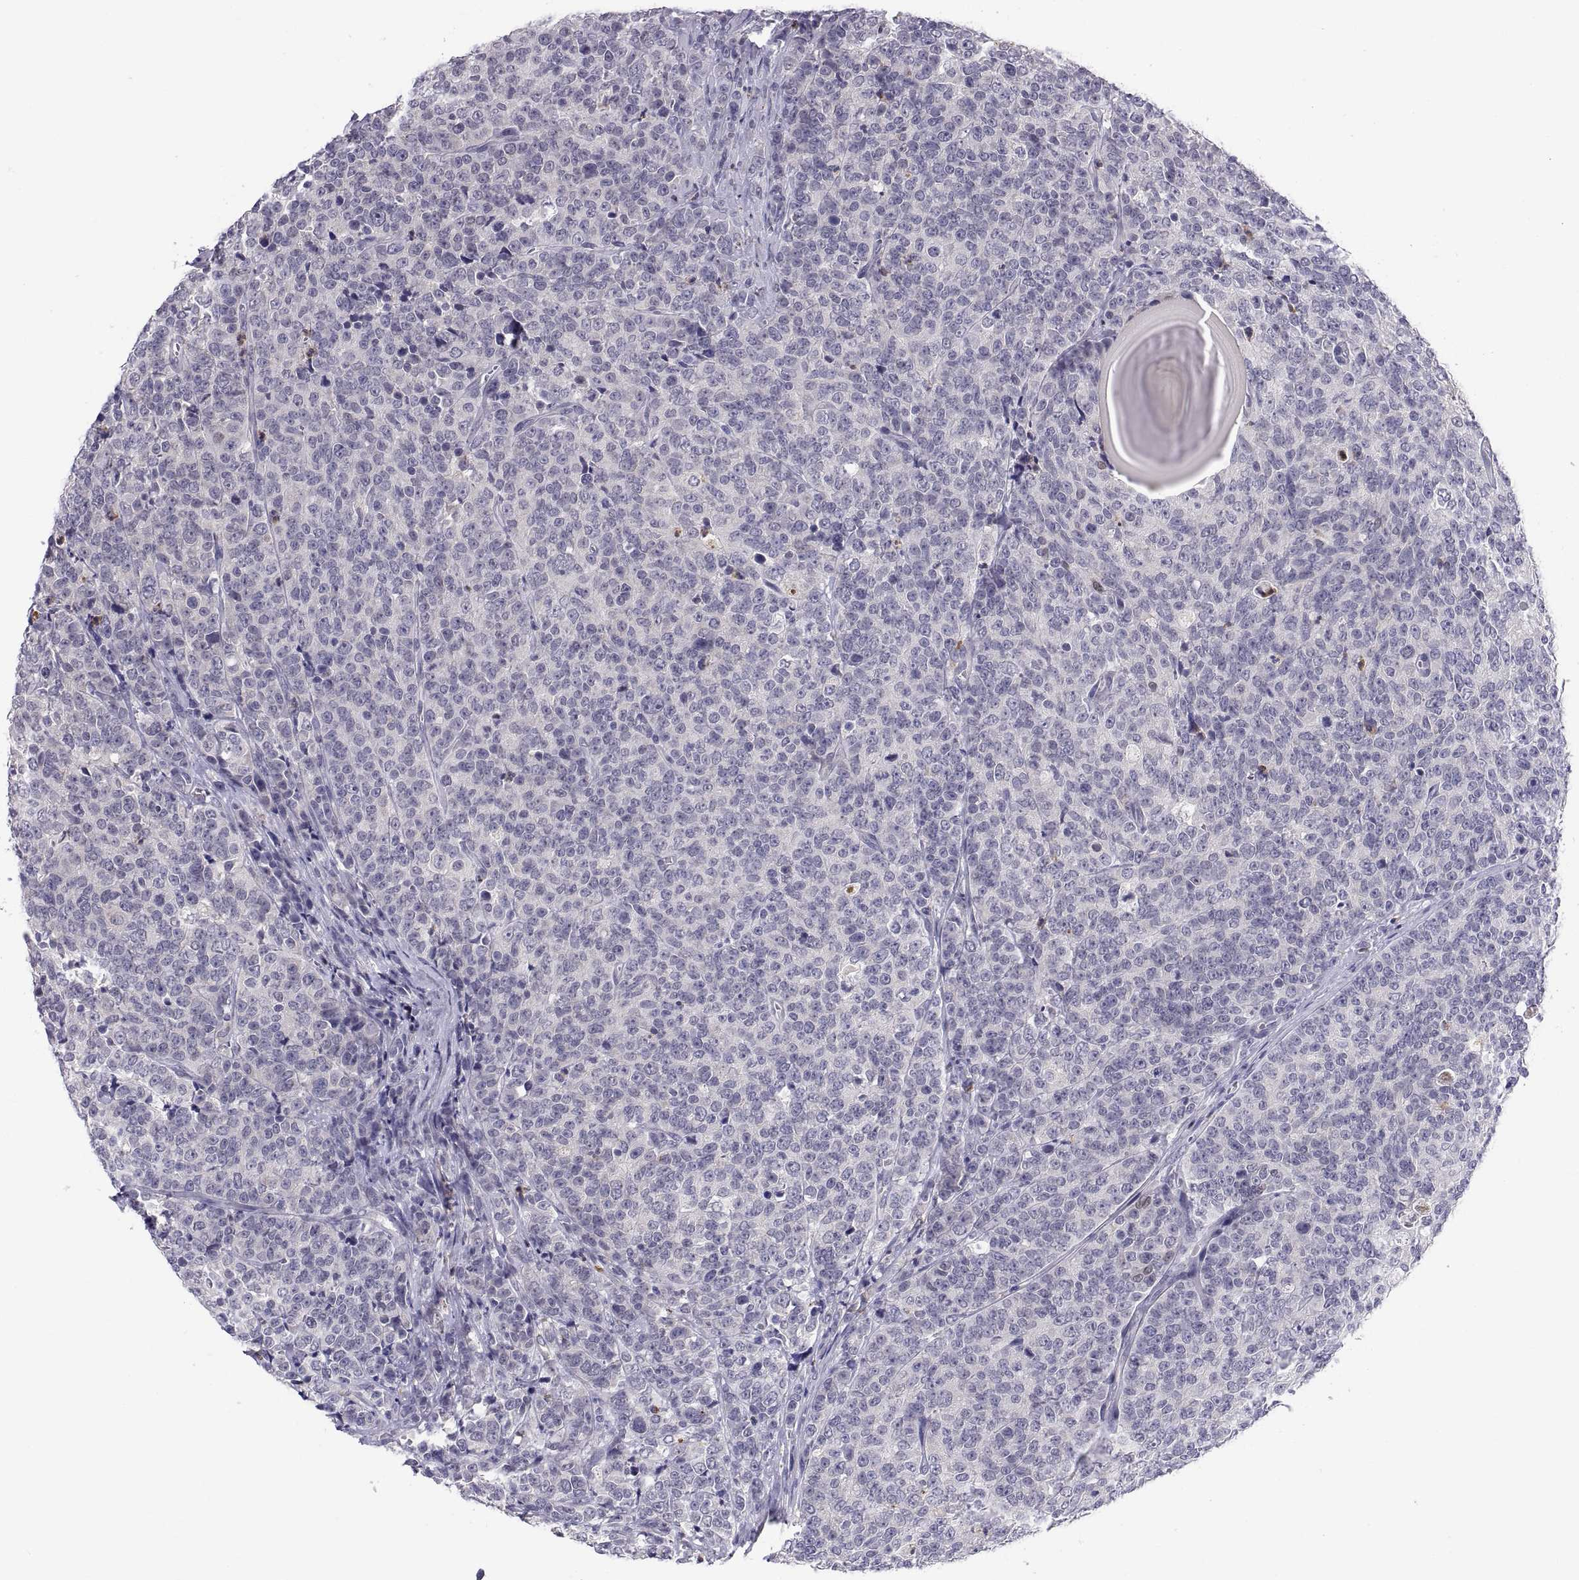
{"staining": {"intensity": "negative", "quantity": "none", "location": "none"}, "tissue": "prostate cancer", "cell_type": "Tumor cells", "image_type": "cancer", "snomed": [{"axis": "morphology", "description": "Adenocarcinoma, NOS"}, {"axis": "topography", "description": "Prostate"}], "caption": "Immunohistochemistry histopathology image of prostate cancer stained for a protein (brown), which exhibits no staining in tumor cells.", "gene": "PKP1", "patient": {"sex": "male", "age": 67}}